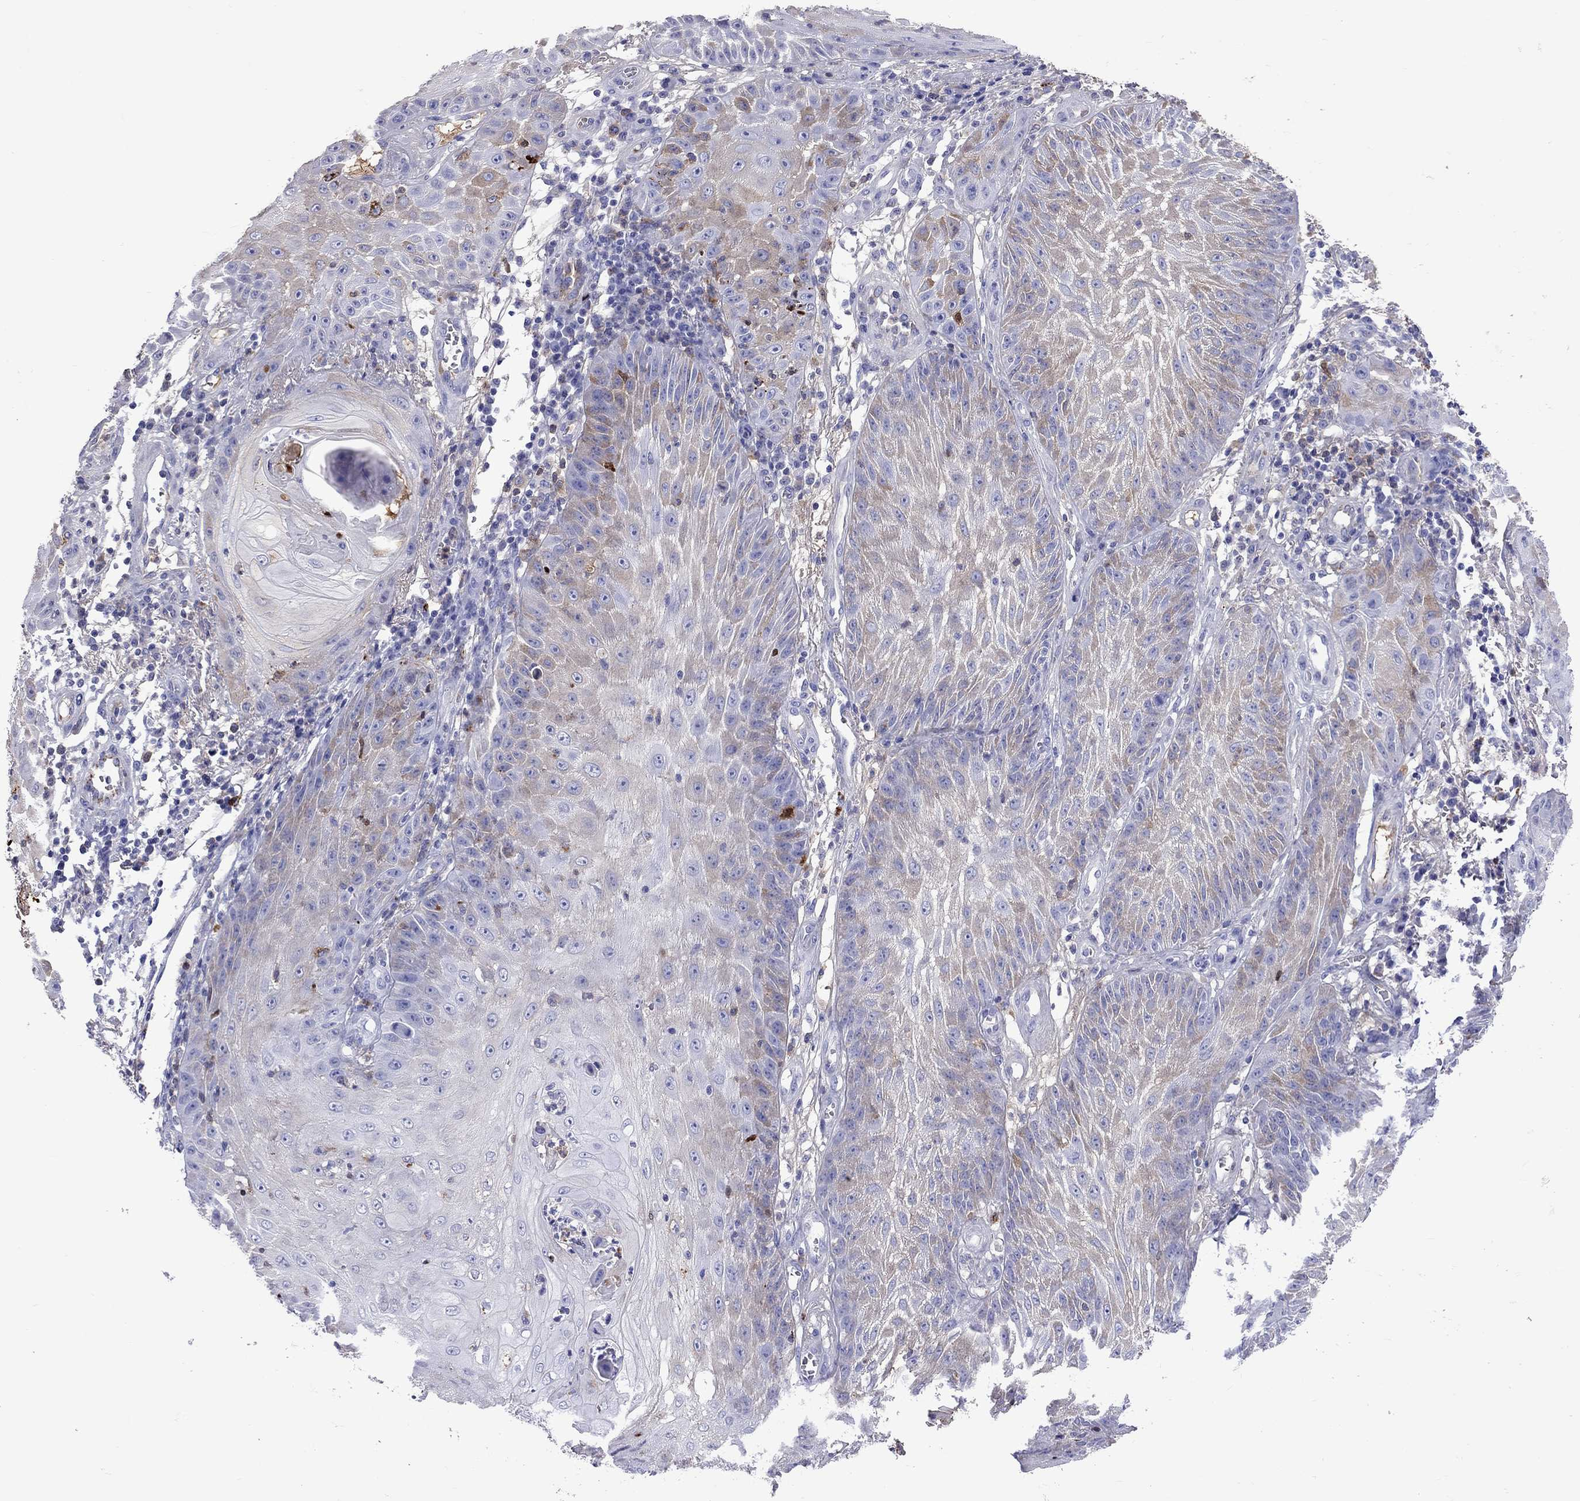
{"staining": {"intensity": "weak", "quantity": "<25%", "location": "cytoplasmic/membranous"}, "tissue": "skin cancer", "cell_type": "Tumor cells", "image_type": "cancer", "snomed": [{"axis": "morphology", "description": "Squamous cell carcinoma, NOS"}, {"axis": "topography", "description": "Skin"}], "caption": "The micrograph exhibits no staining of tumor cells in skin squamous cell carcinoma.", "gene": "SERPINA3", "patient": {"sex": "male", "age": 70}}